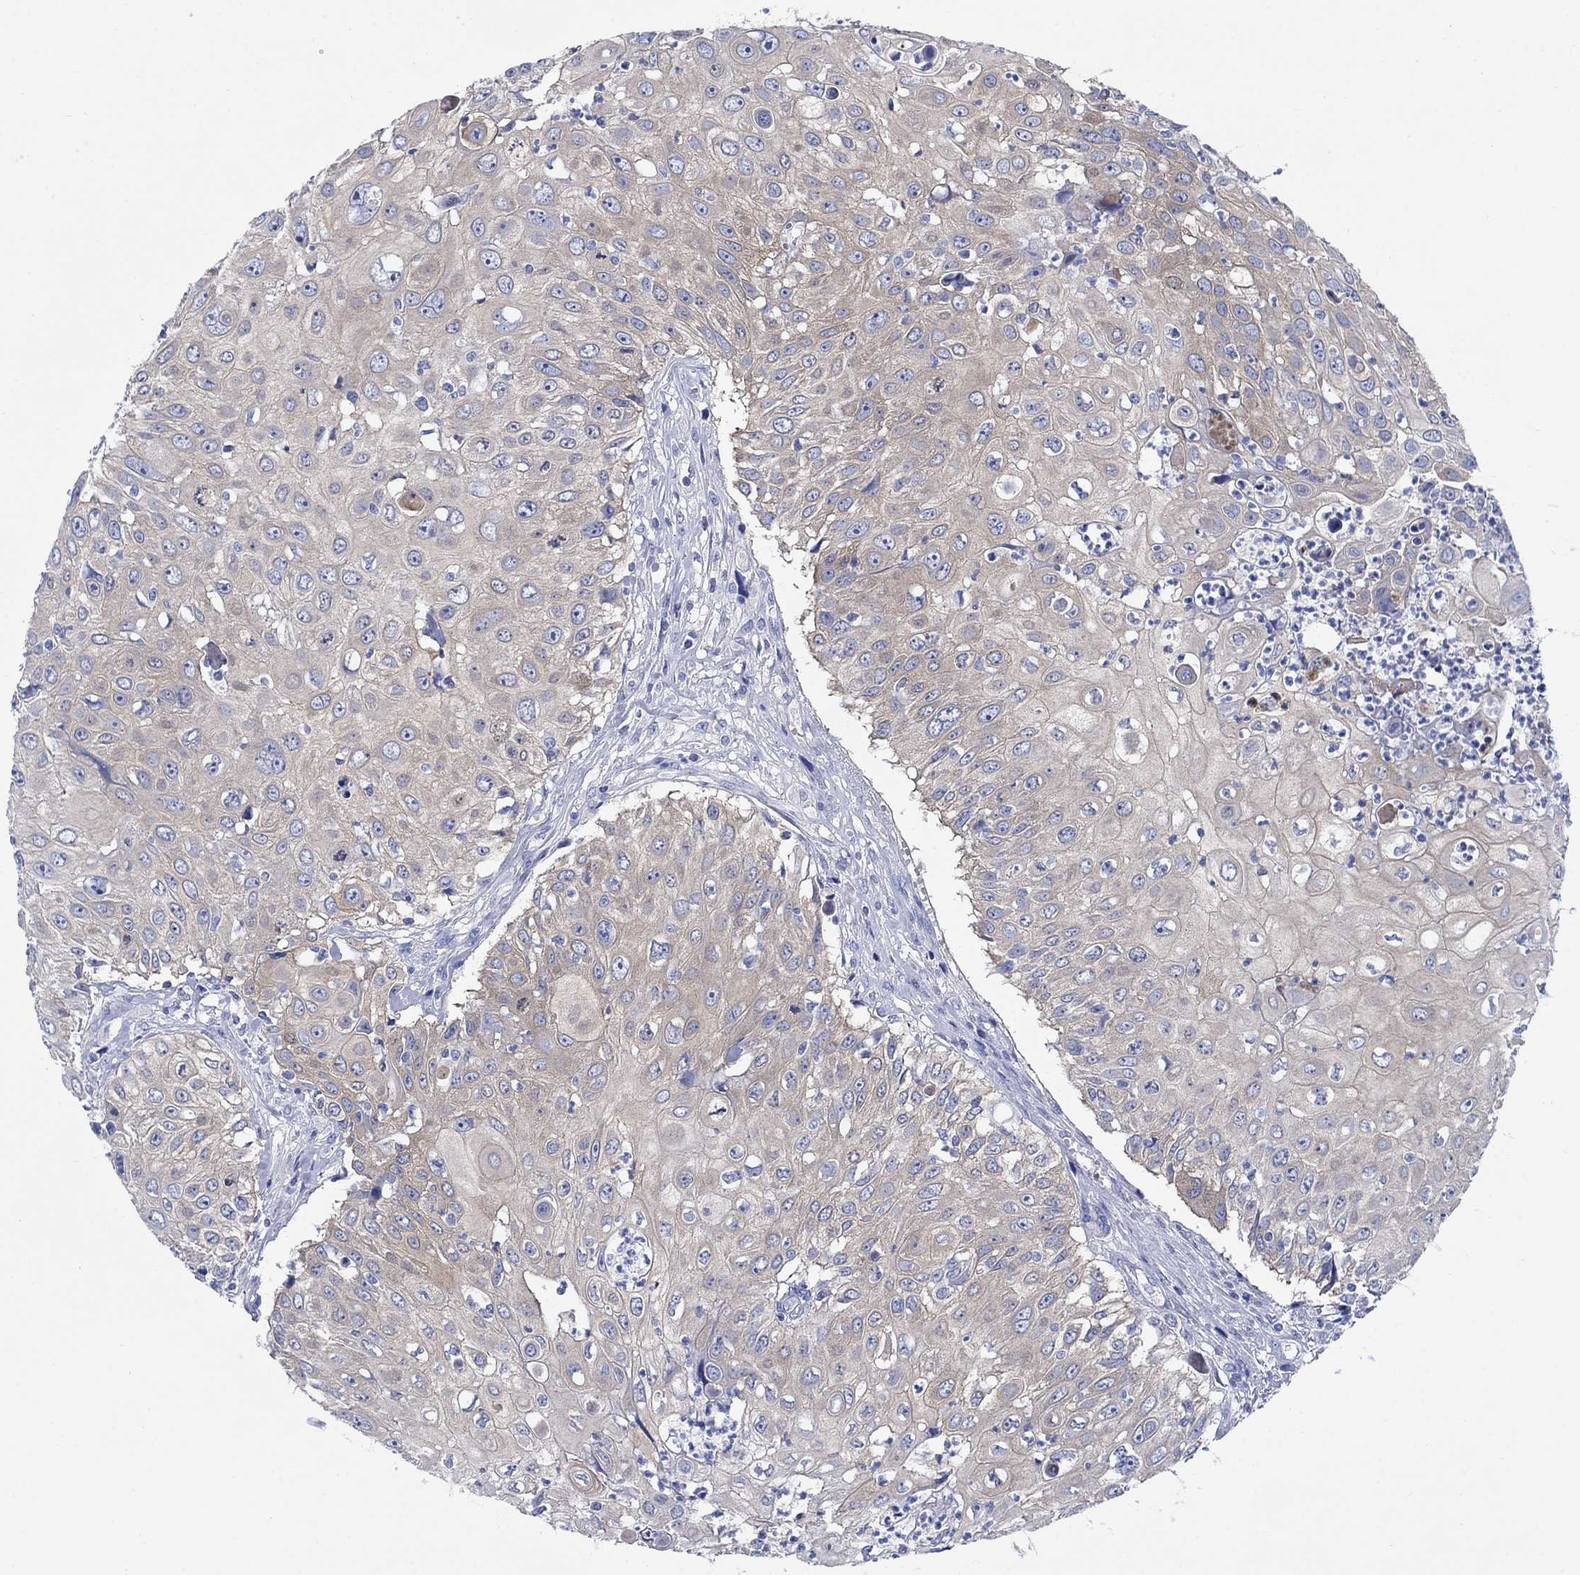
{"staining": {"intensity": "negative", "quantity": "none", "location": "none"}, "tissue": "urothelial cancer", "cell_type": "Tumor cells", "image_type": "cancer", "snomed": [{"axis": "morphology", "description": "Urothelial carcinoma, High grade"}, {"axis": "topography", "description": "Urinary bladder"}], "caption": "Tumor cells show no significant staining in high-grade urothelial carcinoma.", "gene": "TRIM16", "patient": {"sex": "female", "age": 79}}